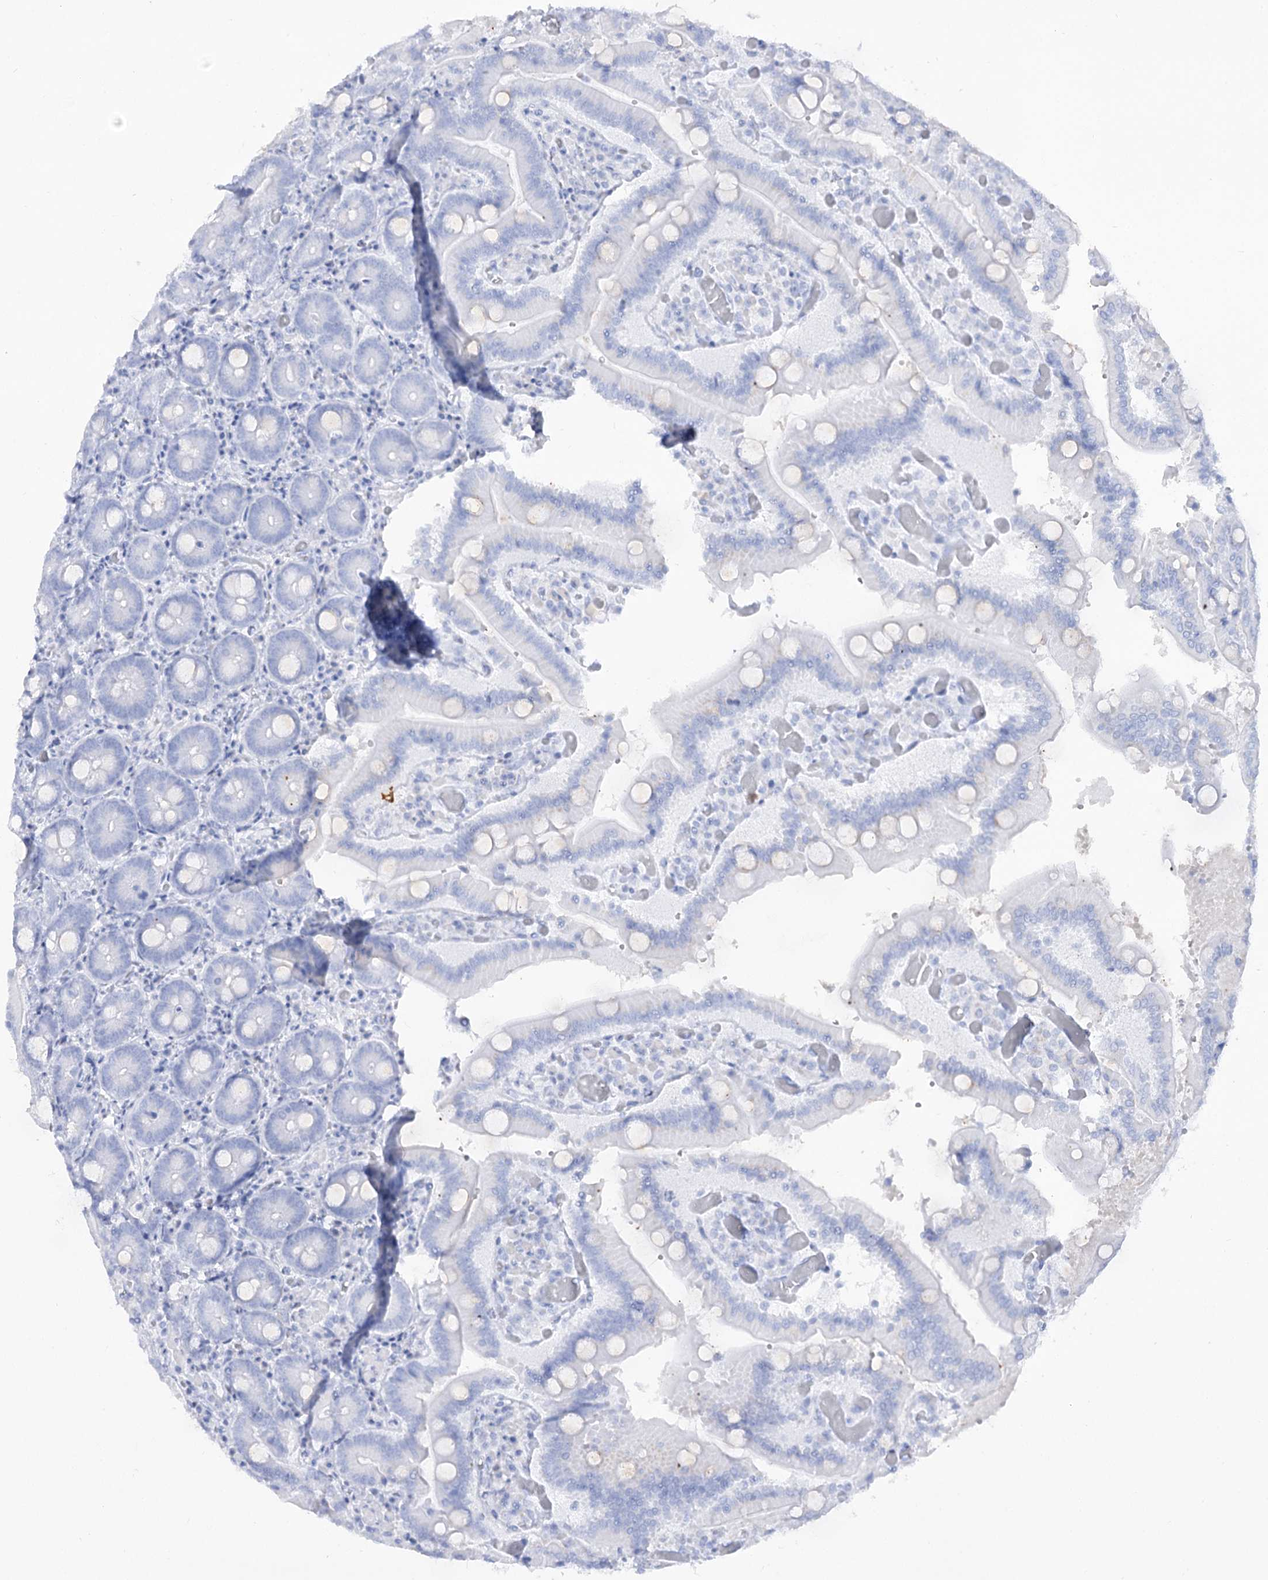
{"staining": {"intensity": "negative", "quantity": "none", "location": "none"}, "tissue": "duodenum", "cell_type": "Glandular cells", "image_type": "normal", "snomed": [{"axis": "morphology", "description": "Normal tissue, NOS"}, {"axis": "topography", "description": "Duodenum"}], "caption": "This is an immunohistochemistry (IHC) micrograph of normal human duodenum. There is no positivity in glandular cells.", "gene": "GBF1", "patient": {"sex": "female", "age": 62}}